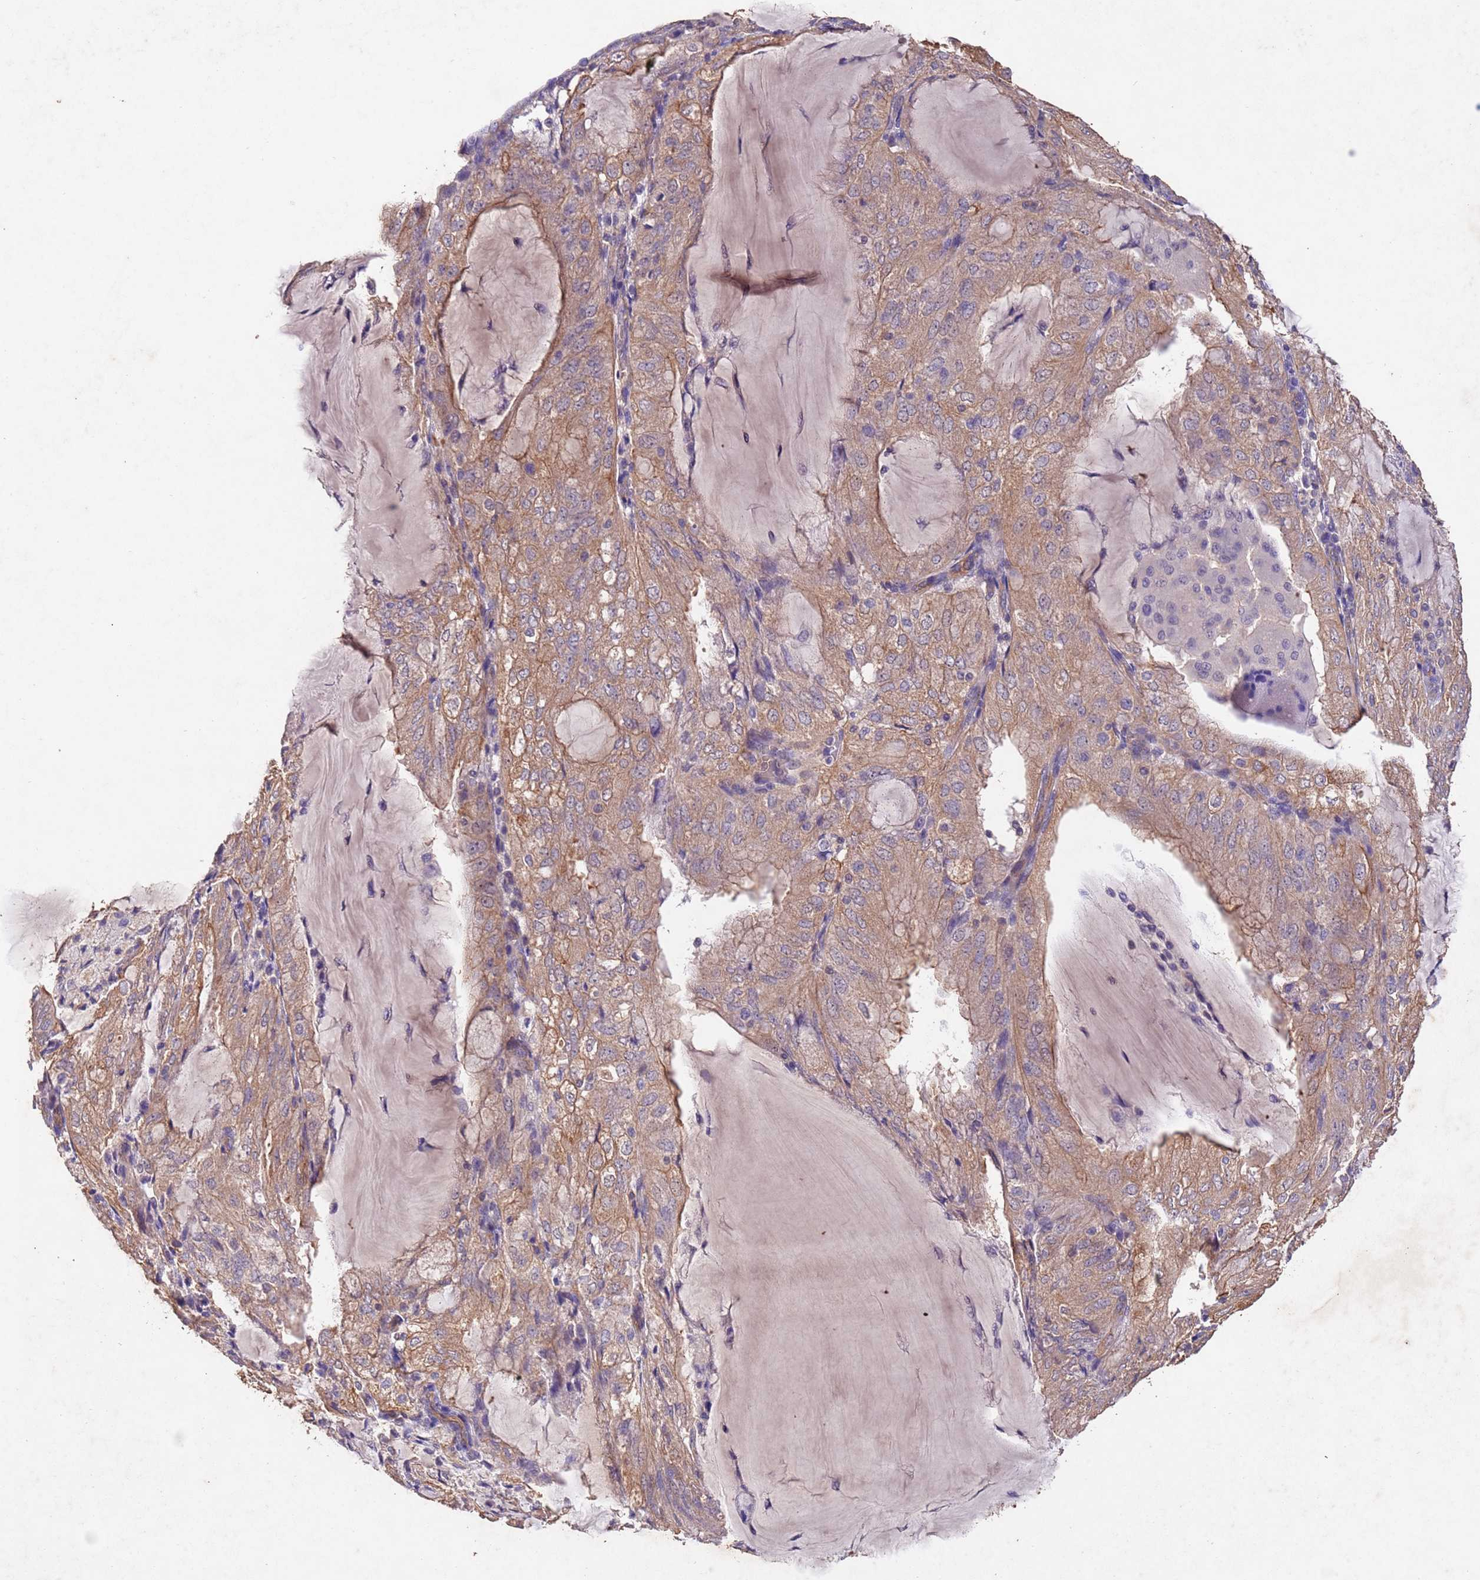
{"staining": {"intensity": "moderate", "quantity": ">75%", "location": "cytoplasmic/membranous"}, "tissue": "endometrial cancer", "cell_type": "Tumor cells", "image_type": "cancer", "snomed": [{"axis": "morphology", "description": "Adenocarcinoma, NOS"}, {"axis": "topography", "description": "Endometrium"}], "caption": "Immunohistochemistry (IHC) staining of endometrial adenocarcinoma, which exhibits medium levels of moderate cytoplasmic/membranous expression in approximately >75% of tumor cells indicating moderate cytoplasmic/membranous protein positivity. The staining was performed using DAB (3,3'-diaminobenzidine) (brown) for protein detection and nuclei were counterstained in hematoxylin (blue).", "gene": "MTX3", "patient": {"sex": "female", "age": 81}}